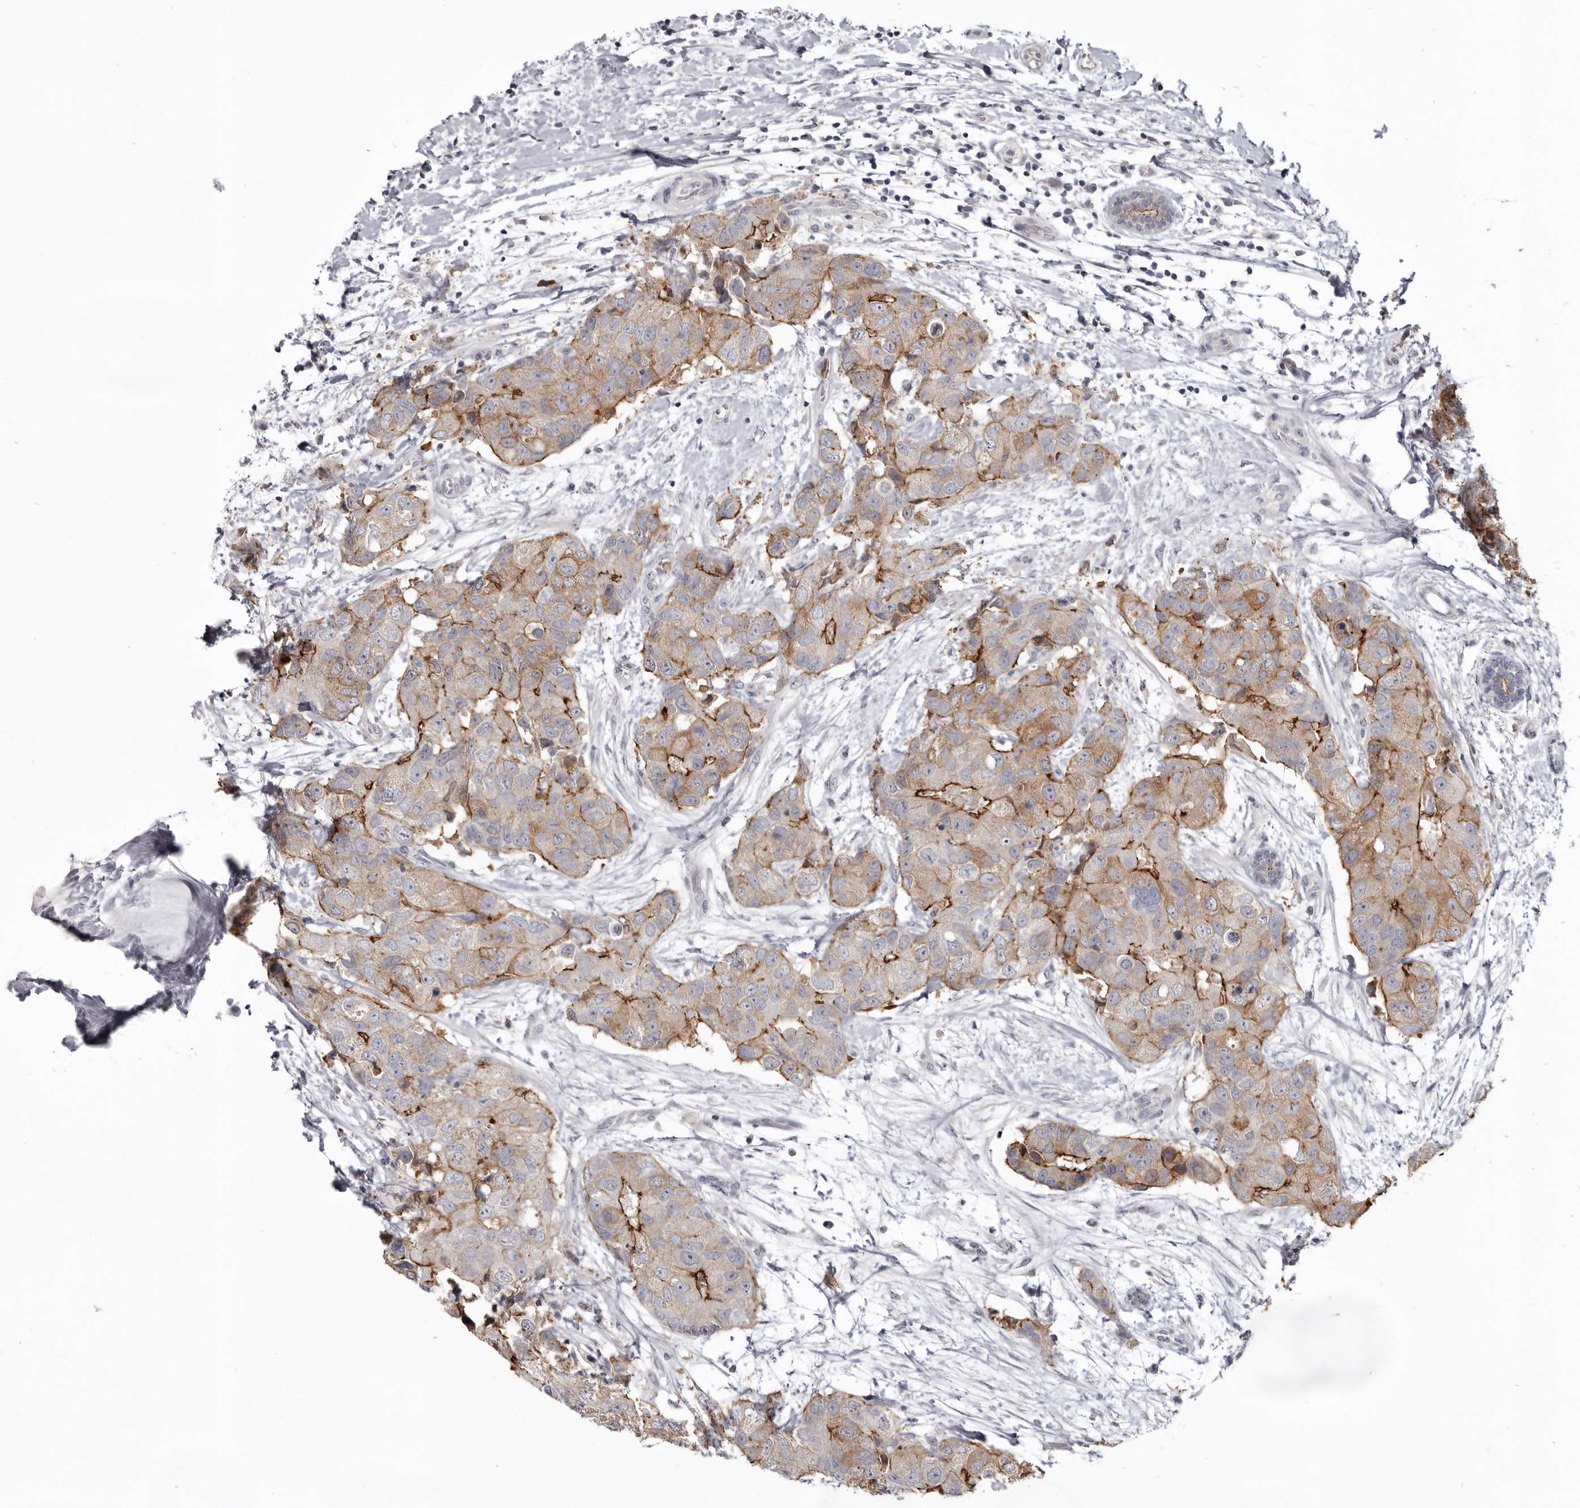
{"staining": {"intensity": "moderate", "quantity": ">75%", "location": "cytoplasmic/membranous"}, "tissue": "breast cancer", "cell_type": "Tumor cells", "image_type": "cancer", "snomed": [{"axis": "morphology", "description": "Duct carcinoma"}, {"axis": "topography", "description": "Breast"}], "caption": "Invasive ductal carcinoma (breast) stained with a brown dye exhibits moderate cytoplasmic/membranous positive positivity in about >75% of tumor cells.", "gene": "CGN", "patient": {"sex": "female", "age": 62}}